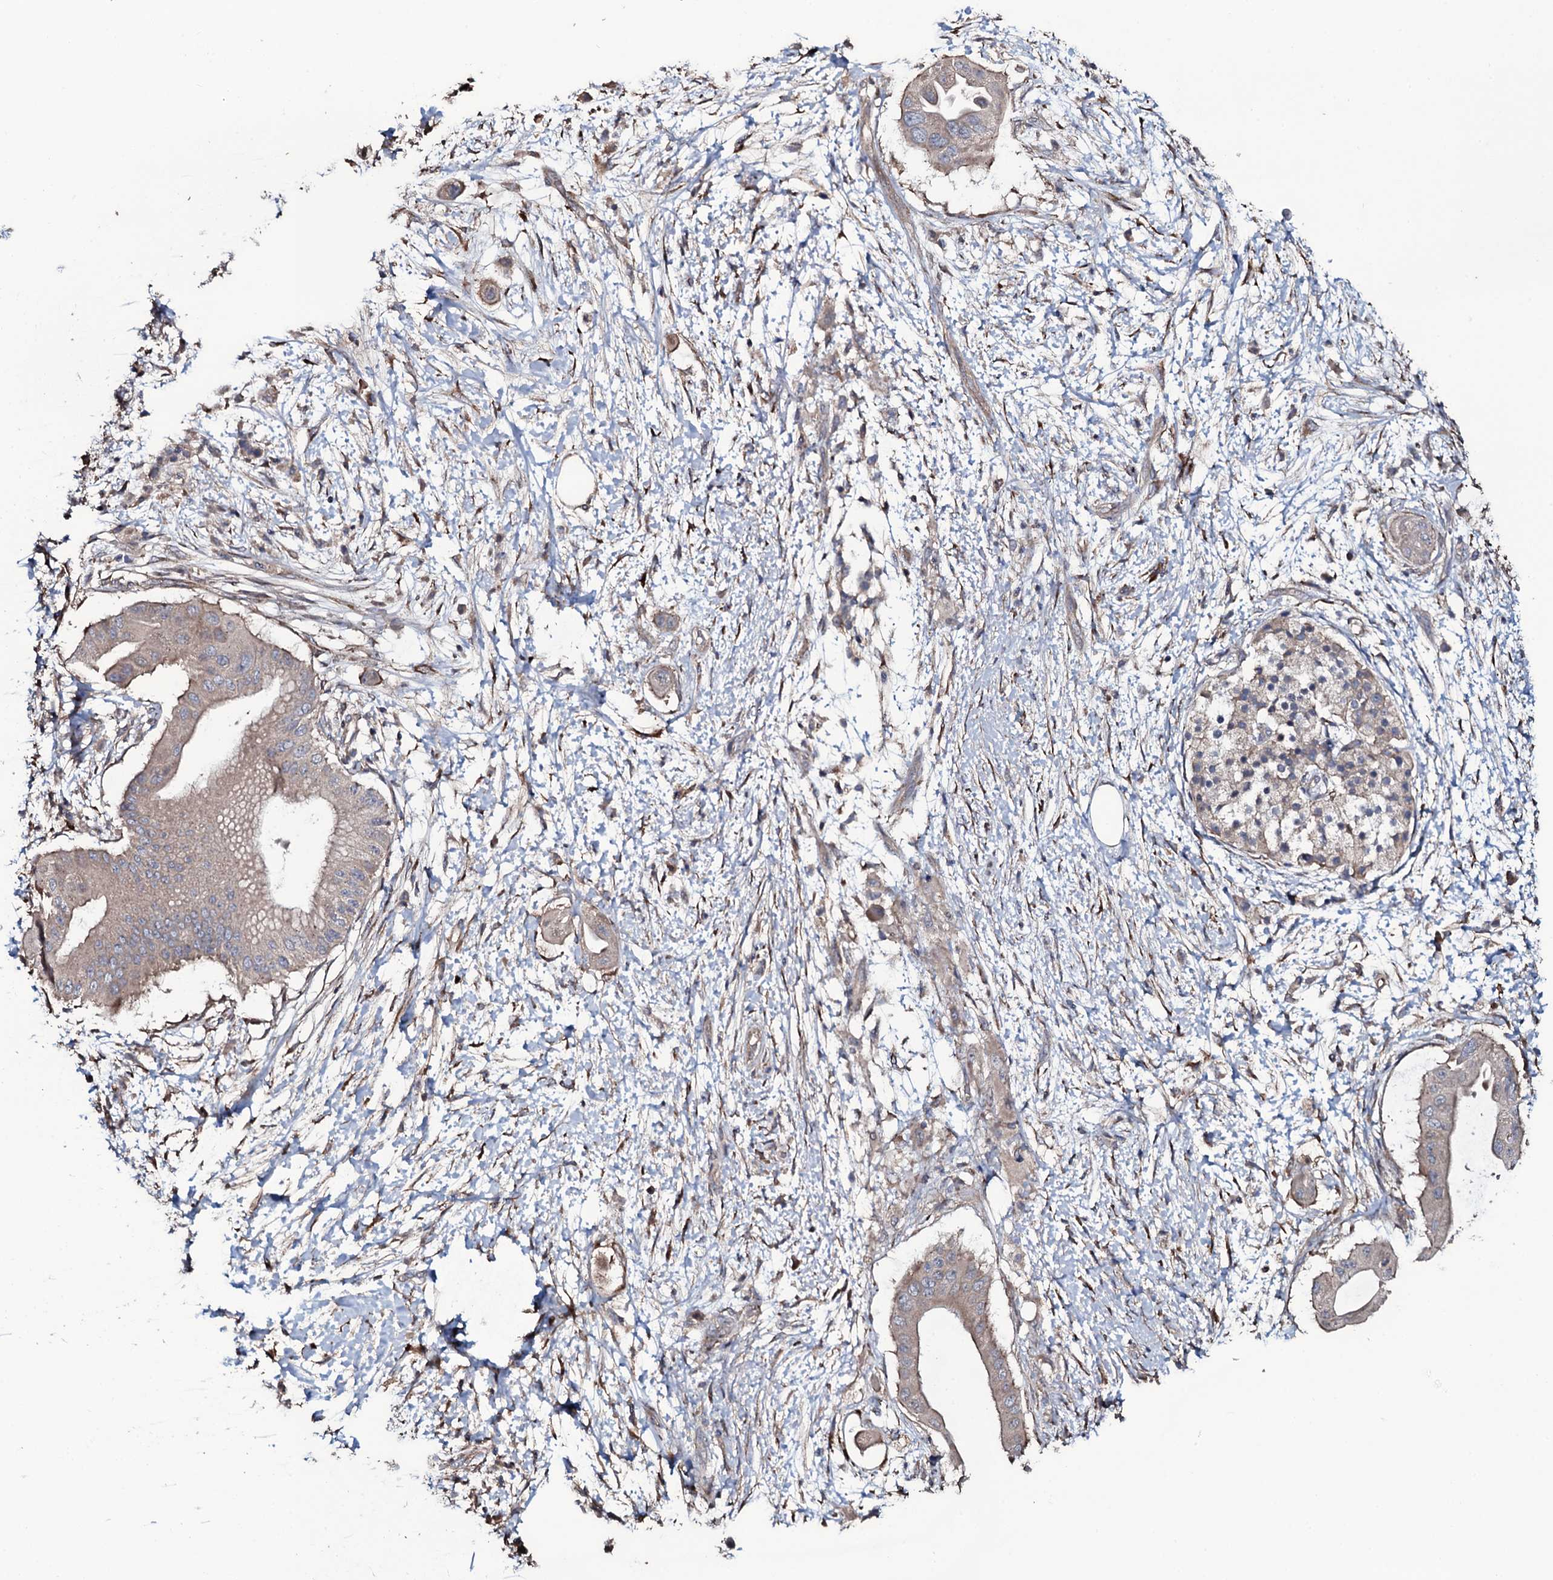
{"staining": {"intensity": "weak", "quantity": "25%-75%", "location": "cytoplasmic/membranous"}, "tissue": "pancreatic cancer", "cell_type": "Tumor cells", "image_type": "cancer", "snomed": [{"axis": "morphology", "description": "Adenocarcinoma, NOS"}, {"axis": "topography", "description": "Pancreas"}], "caption": "Approximately 25%-75% of tumor cells in human pancreatic cancer (adenocarcinoma) exhibit weak cytoplasmic/membranous protein positivity as visualized by brown immunohistochemical staining.", "gene": "WIPF3", "patient": {"sex": "male", "age": 68}}